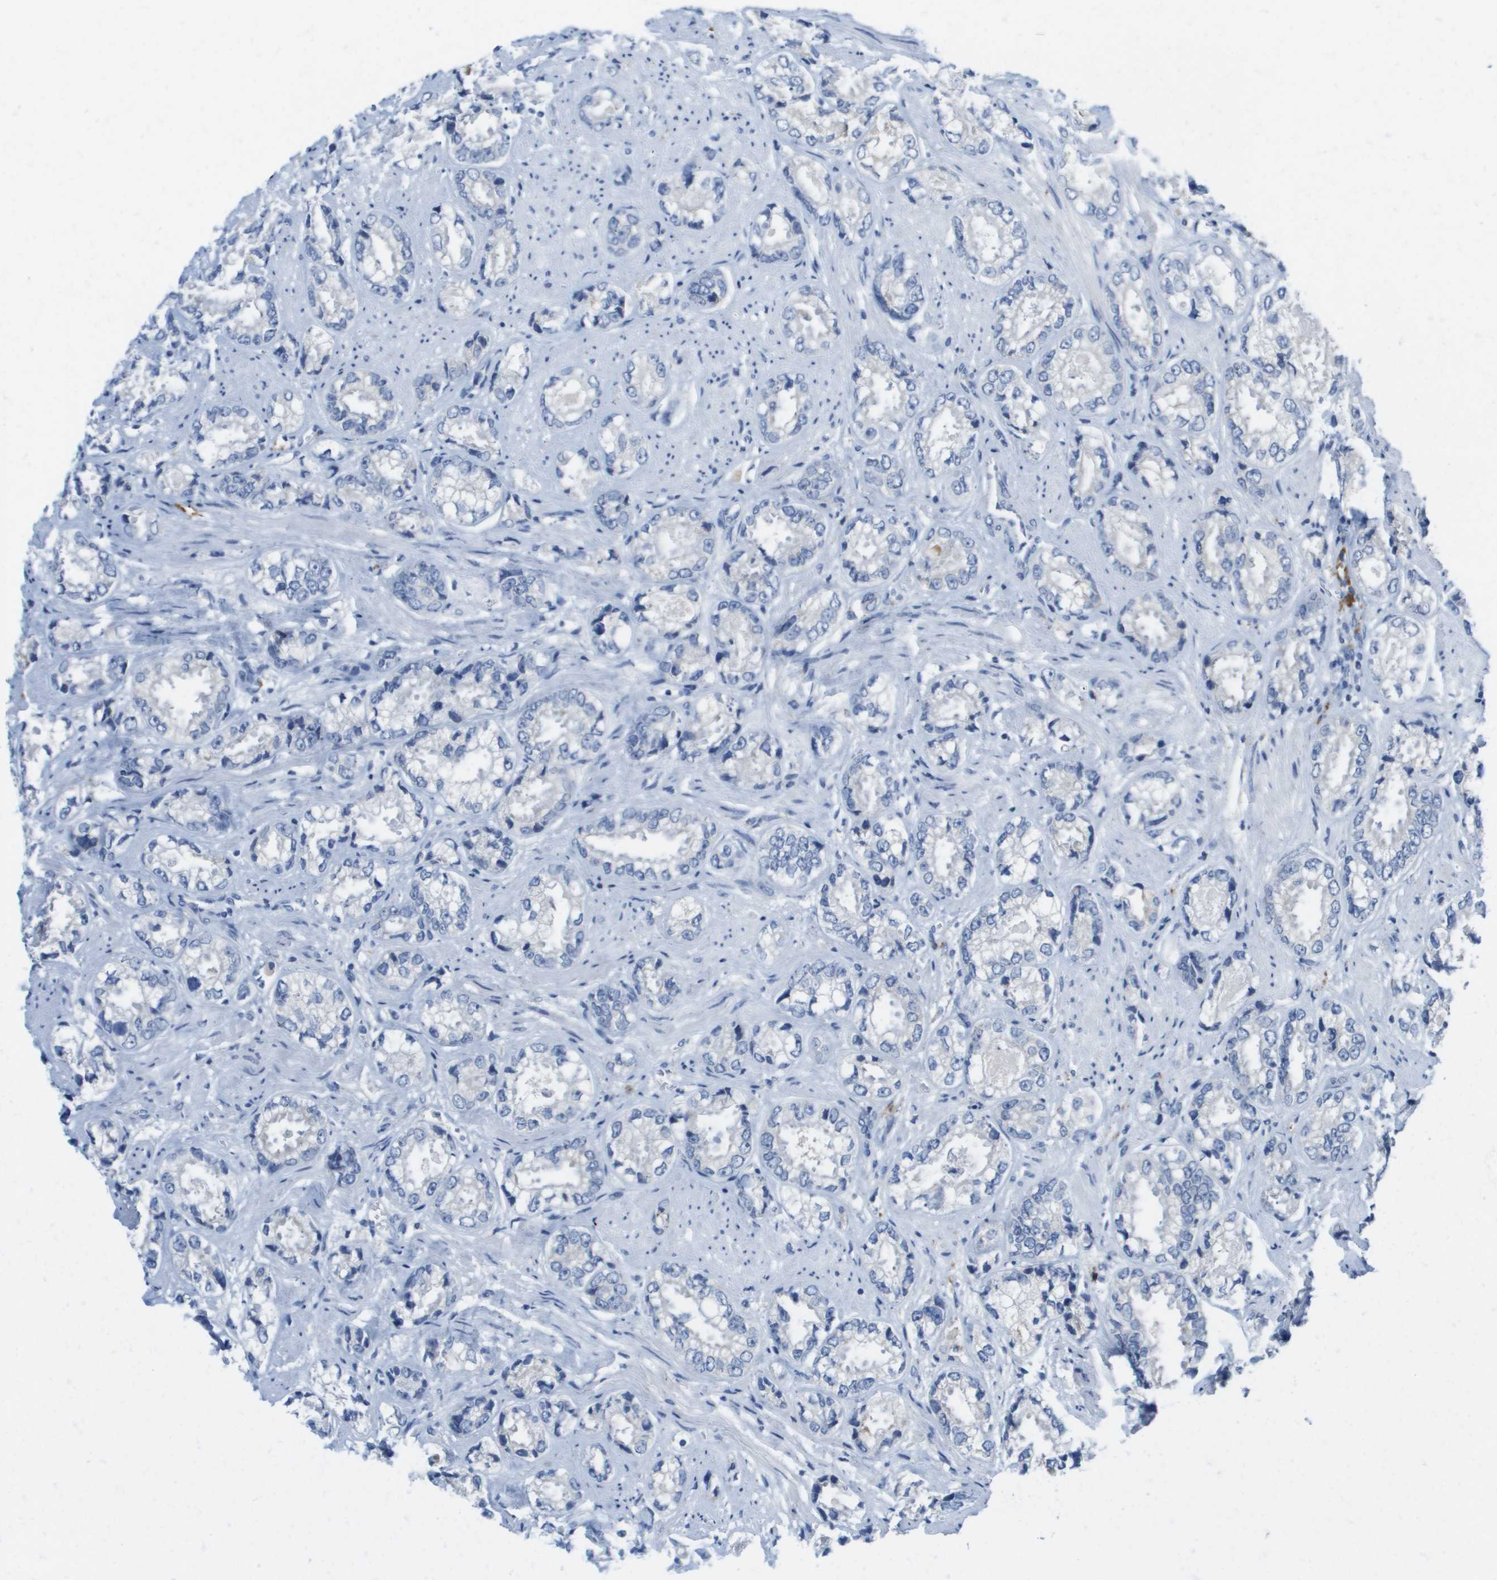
{"staining": {"intensity": "negative", "quantity": "none", "location": "none"}, "tissue": "prostate cancer", "cell_type": "Tumor cells", "image_type": "cancer", "snomed": [{"axis": "morphology", "description": "Adenocarcinoma, High grade"}, {"axis": "topography", "description": "Prostate"}], "caption": "Immunohistochemistry photomicrograph of neoplastic tissue: human prostate adenocarcinoma (high-grade) stained with DAB (3,3'-diaminobenzidine) reveals no significant protein expression in tumor cells.", "gene": "CD3G", "patient": {"sex": "male", "age": 61}}